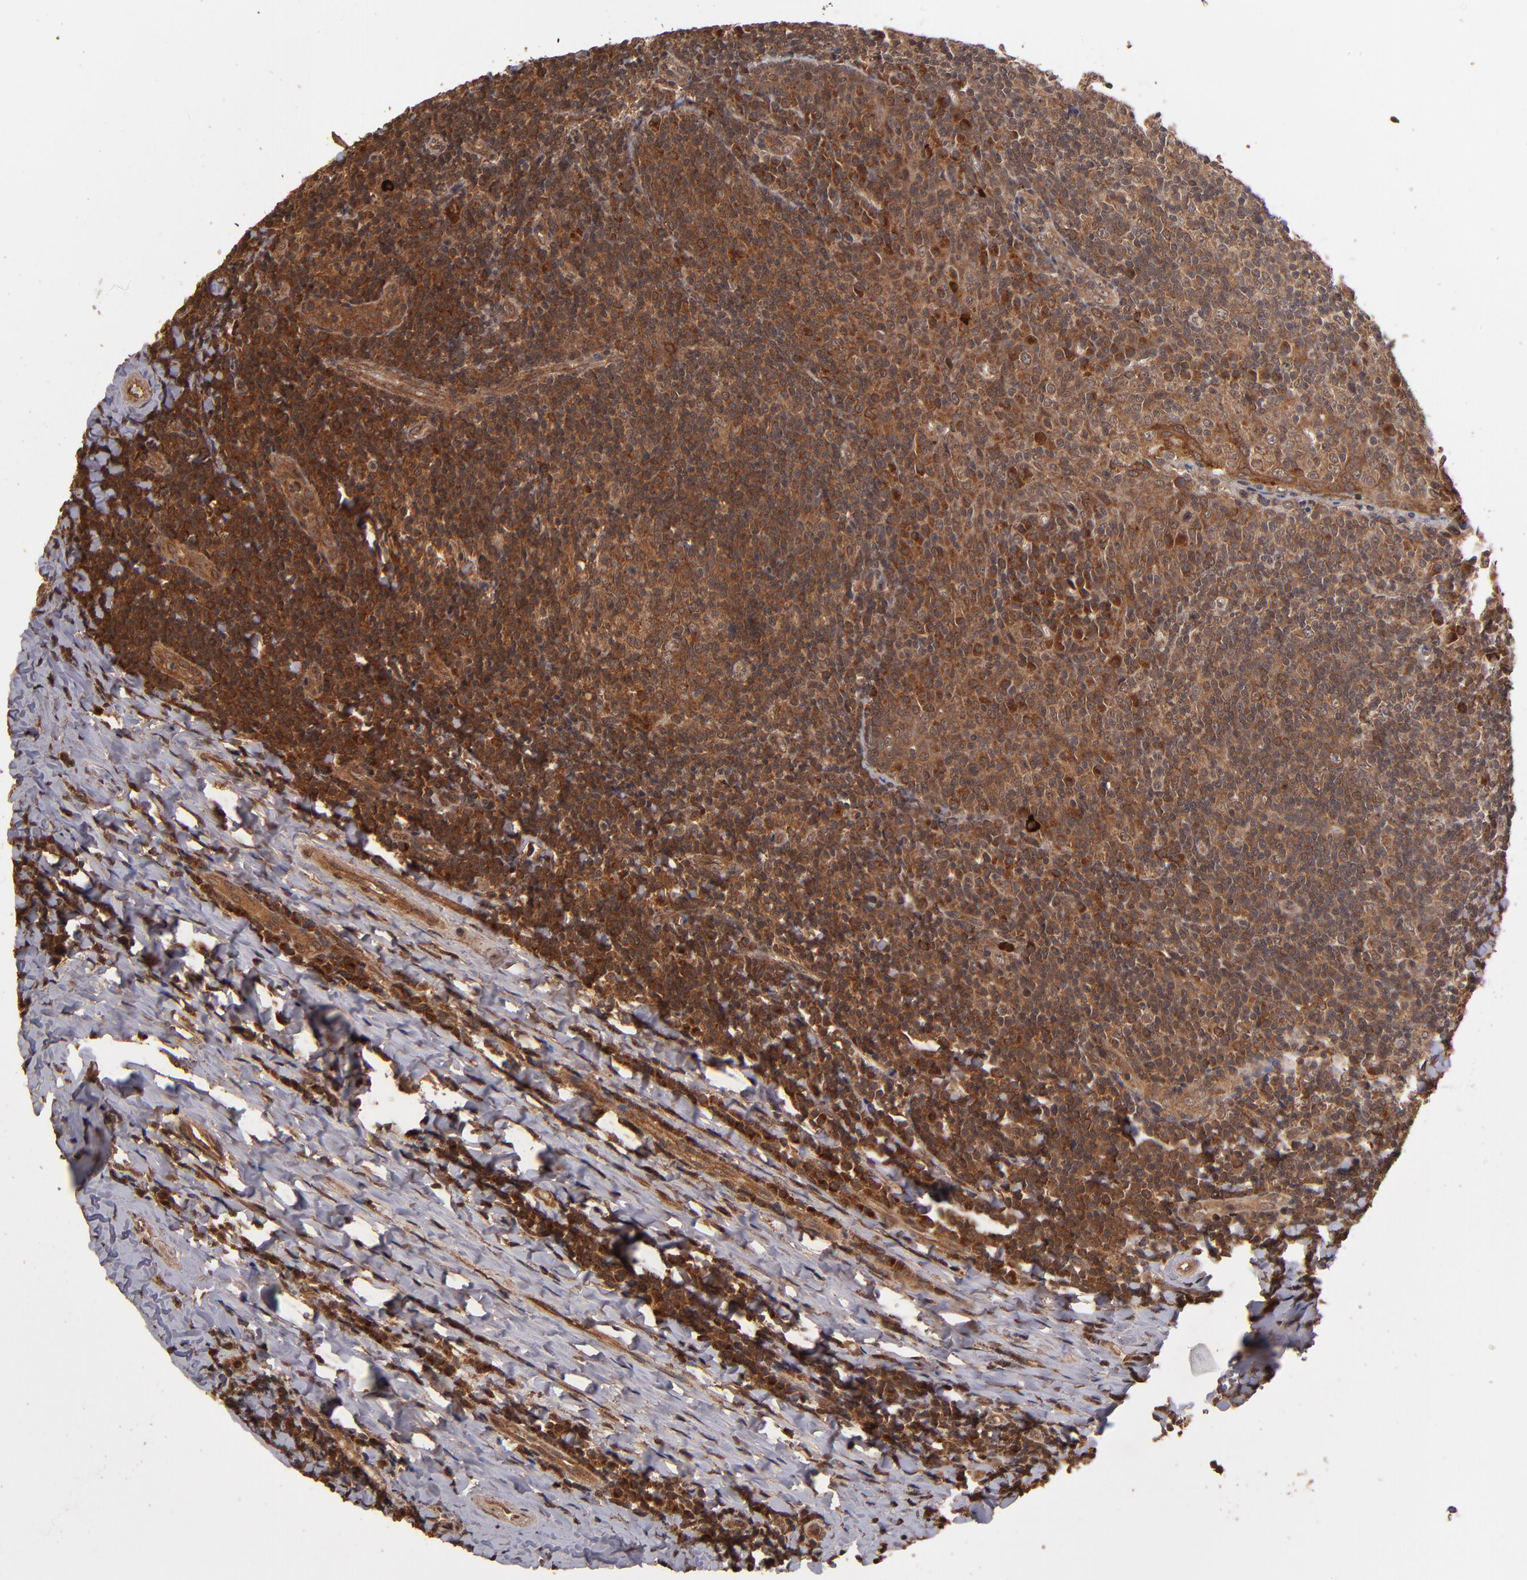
{"staining": {"intensity": "strong", "quantity": ">75%", "location": "cytoplasmic/membranous"}, "tissue": "tonsil", "cell_type": "Germinal center cells", "image_type": "normal", "snomed": [{"axis": "morphology", "description": "Normal tissue, NOS"}, {"axis": "topography", "description": "Tonsil"}], "caption": "Approximately >75% of germinal center cells in normal tonsil demonstrate strong cytoplasmic/membranous protein expression as visualized by brown immunohistochemical staining.", "gene": "NFE2L2", "patient": {"sex": "male", "age": 31}}